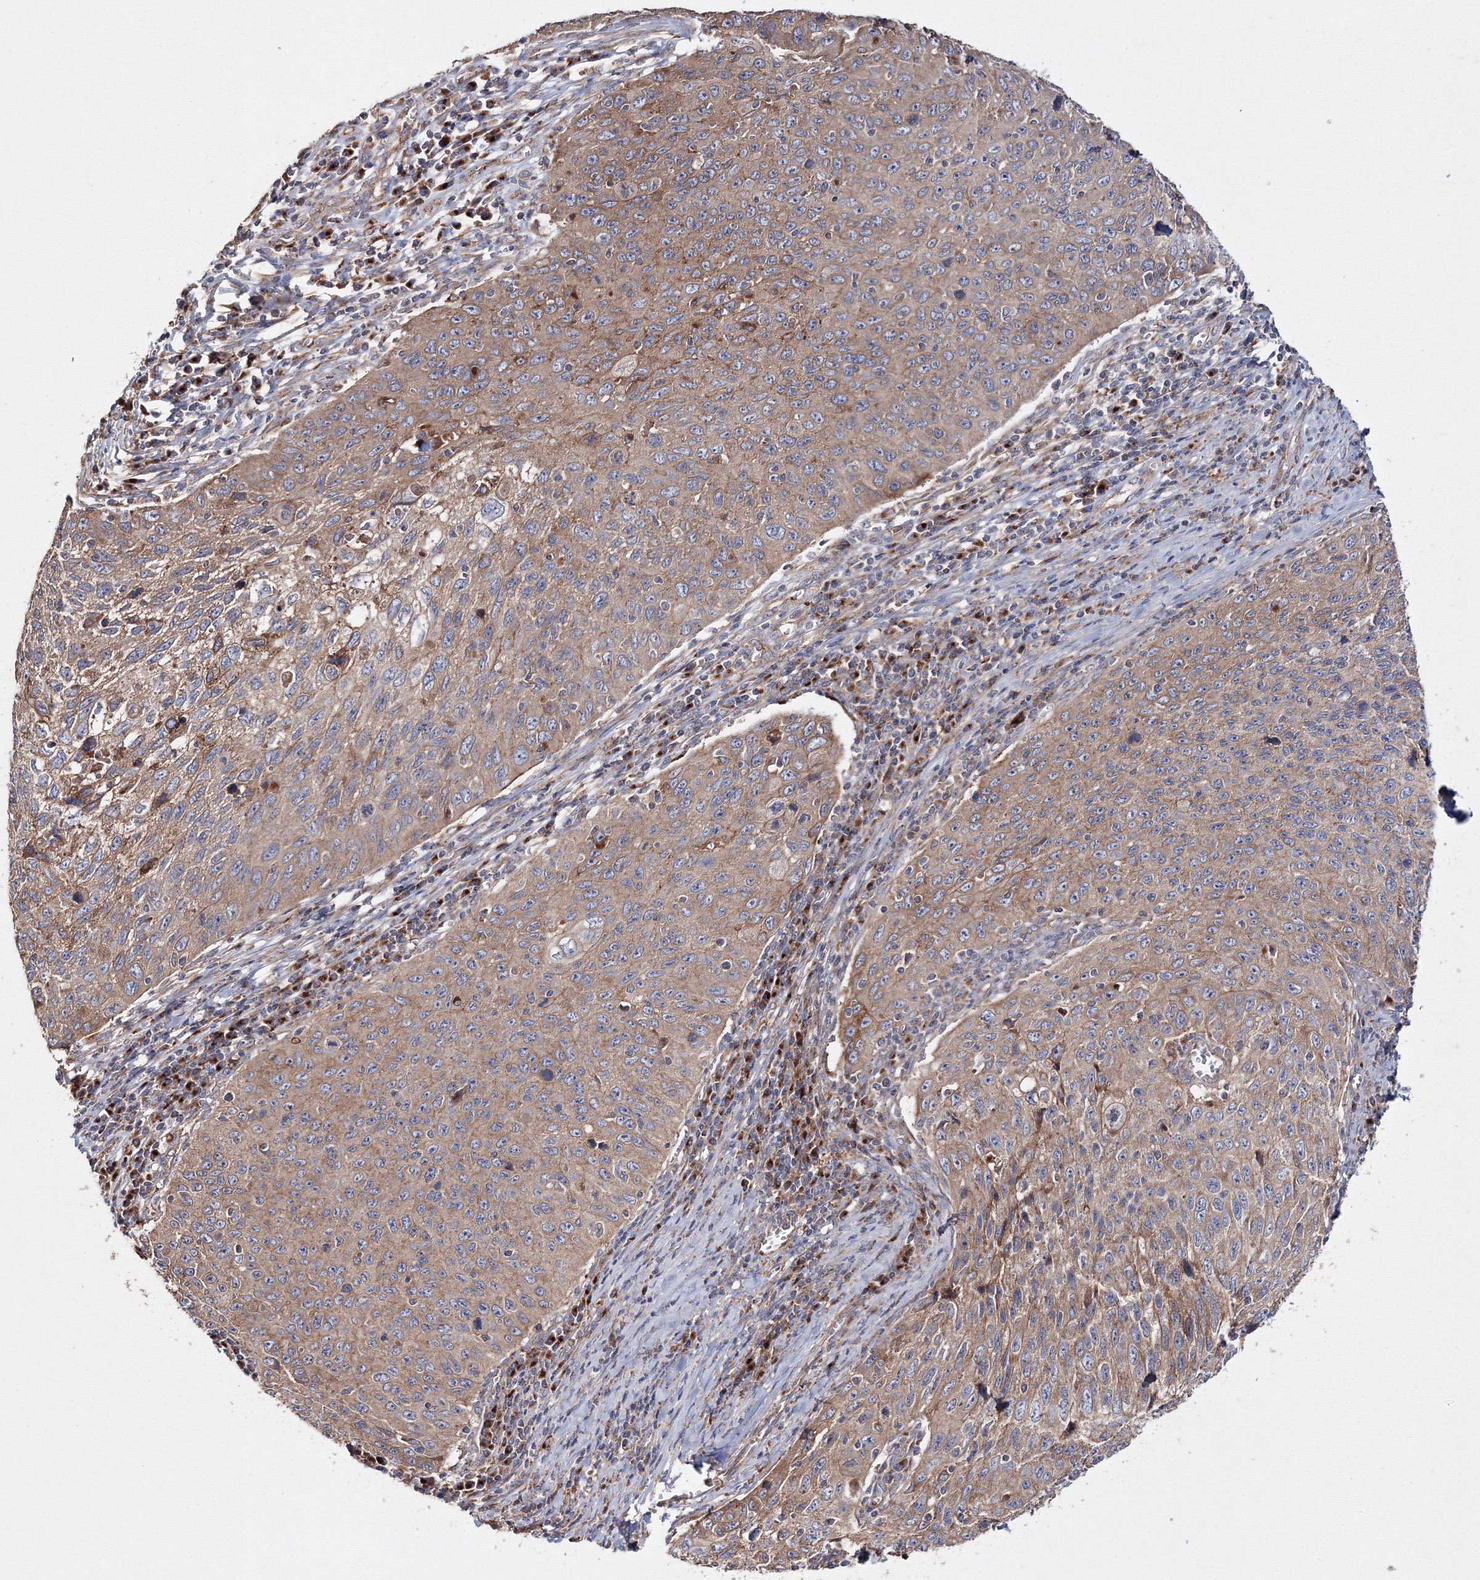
{"staining": {"intensity": "moderate", "quantity": ">75%", "location": "cytoplasmic/membranous"}, "tissue": "cervical cancer", "cell_type": "Tumor cells", "image_type": "cancer", "snomed": [{"axis": "morphology", "description": "Squamous cell carcinoma, NOS"}, {"axis": "topography", "description": "Cervix"}], "caption": "Cervical squamous cell carcinoma was stained to show a protein in brown. There is medium levels of moderate cytoplasmic/membranous expression in about >75% of tumor cells.", "gene": "DDO", "patient": {"sex": "female", "age": 53}}